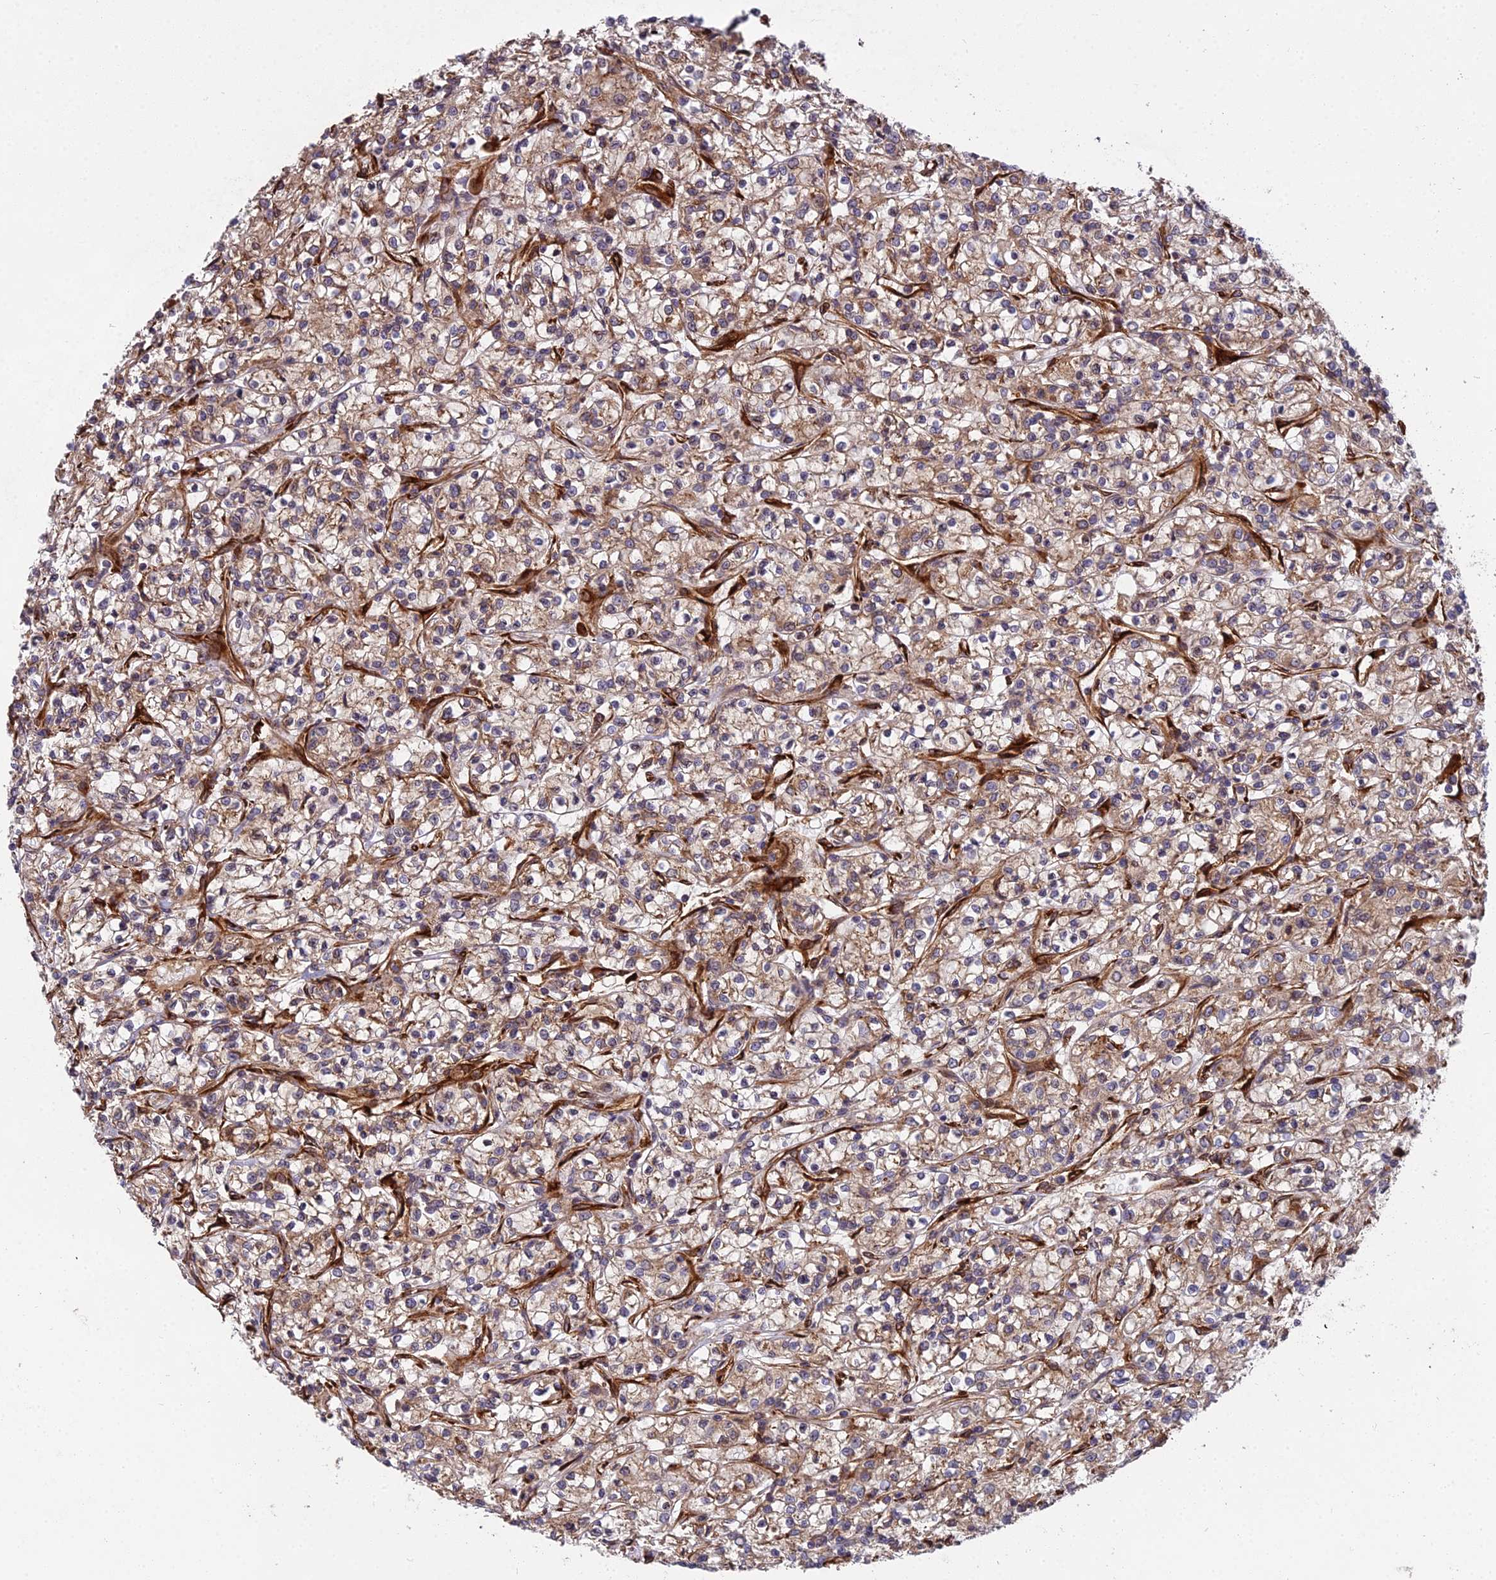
{"staining": {"intensity": "moderate", "quantity": "<25%", "location": "cytoplasmic/membranous"}, "tissue": "renal cancer", "cell_type": "Tumor cells", "image_type": "cancer", "snomed": [{"axis": "morphology", "description": "Adenocarcinoma, NOS"}, {"axis": "topography", "description": "Kidney"}], "caption": "This image reveals IHC staining of renal cancer, with low moderate cytoplasmic/membranous staining in about <25% of tumor cells.", "gene": "NDUFAF7", "patient": {"sex": "female", "age": 59}}